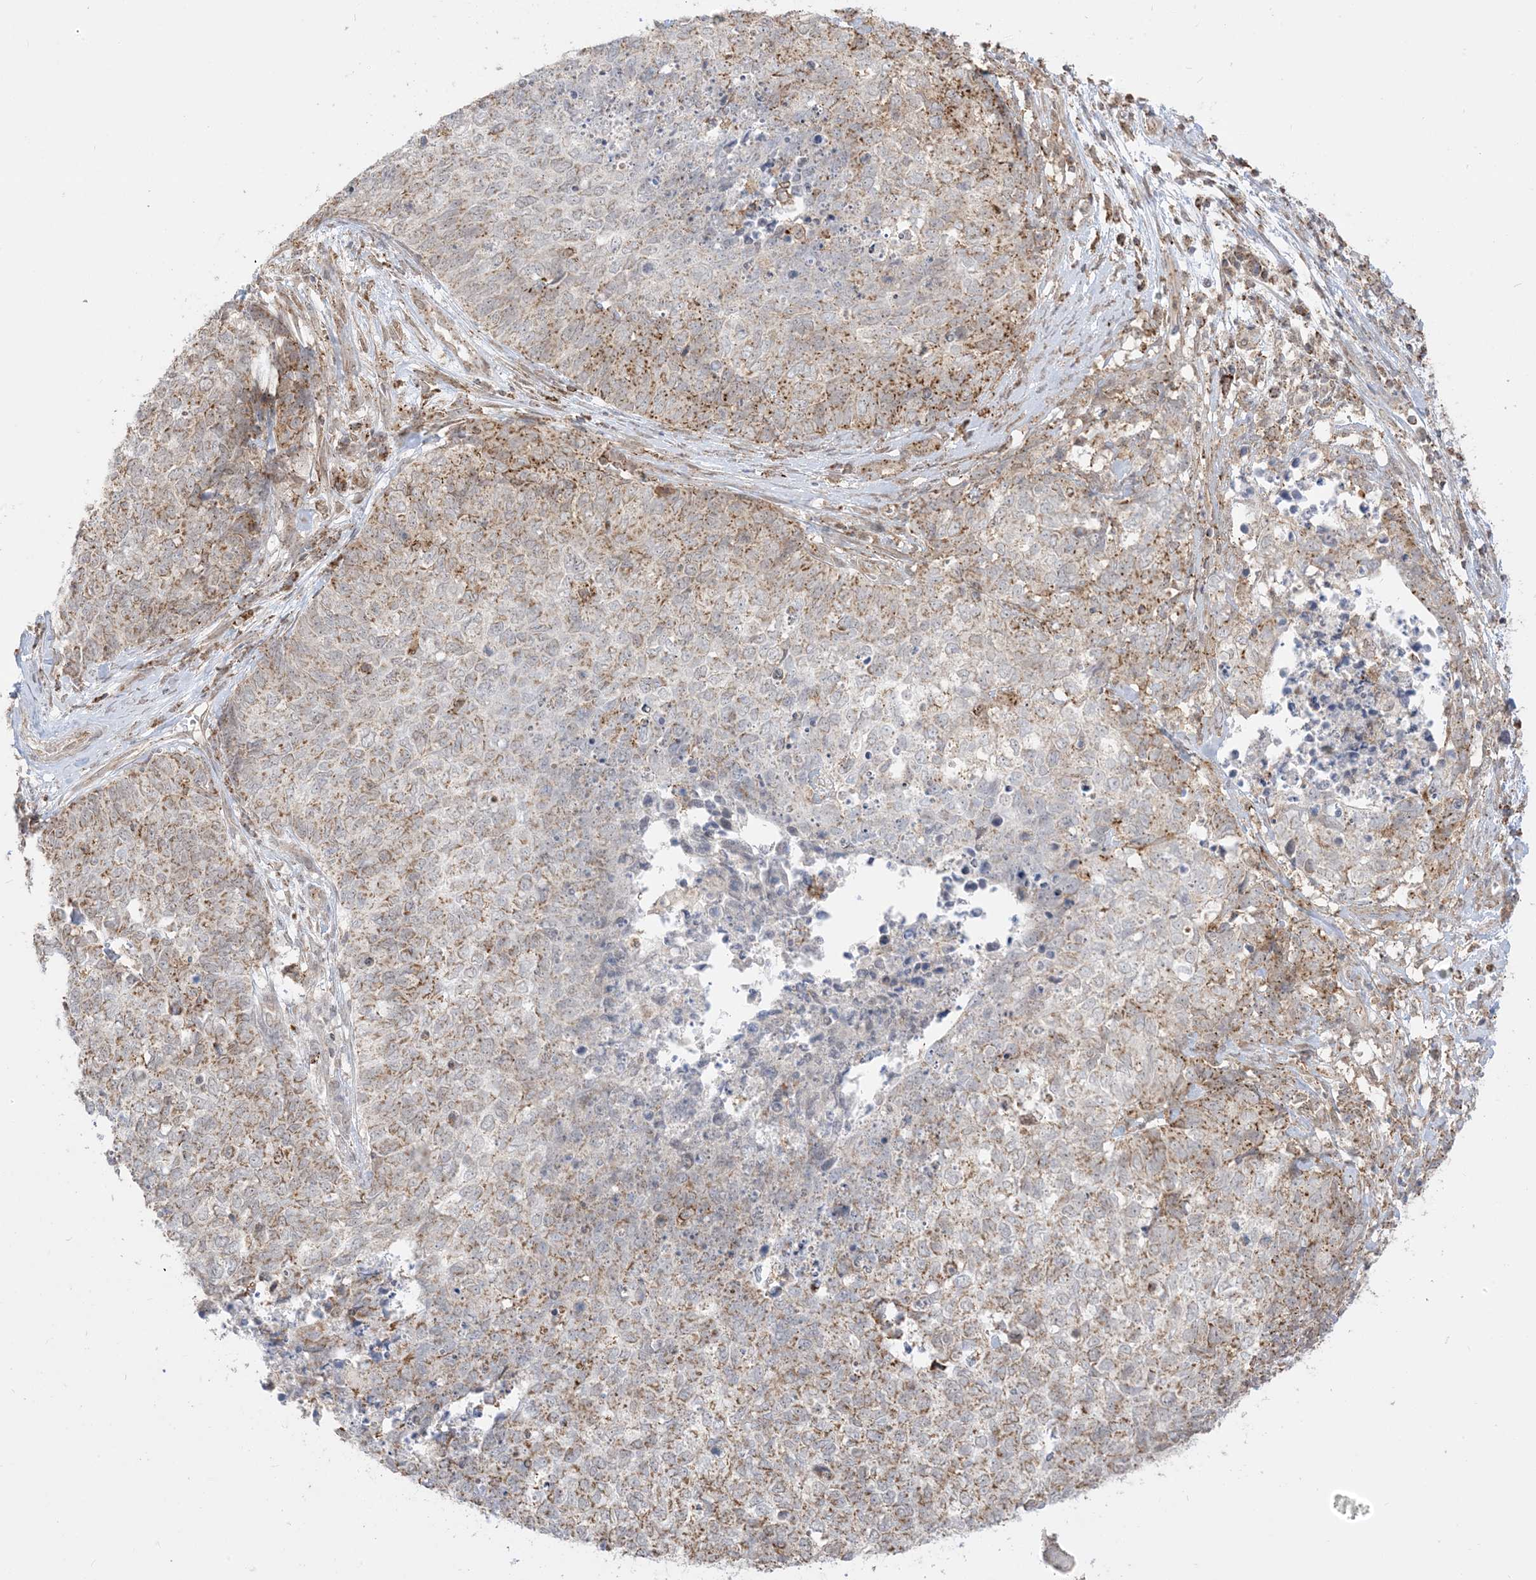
{"staining": {"intensity": "moderate", "quantity": "25%-75%", "location": "cytoplasmic/membranous"}, "tissue": "cervical cancer", "cell_type": "Tumor cells", "image_type": "cancer", "snomed": [{"axis": "morphology", "description": "Squamous cell carcinoma, NOS"}, {"axis": "topography", "description": "Cervix"}], "caption": "Cervical cancer (squamous cell carcinoma) stained with DAB immunohistochemistry (IHC) shows medium levels of moderate cytoplasmic/membranous staining in approximately 25%-75% of tumor cells.", "gene": "KANSL3", "patient": {"sex": "female", "age": 63}}